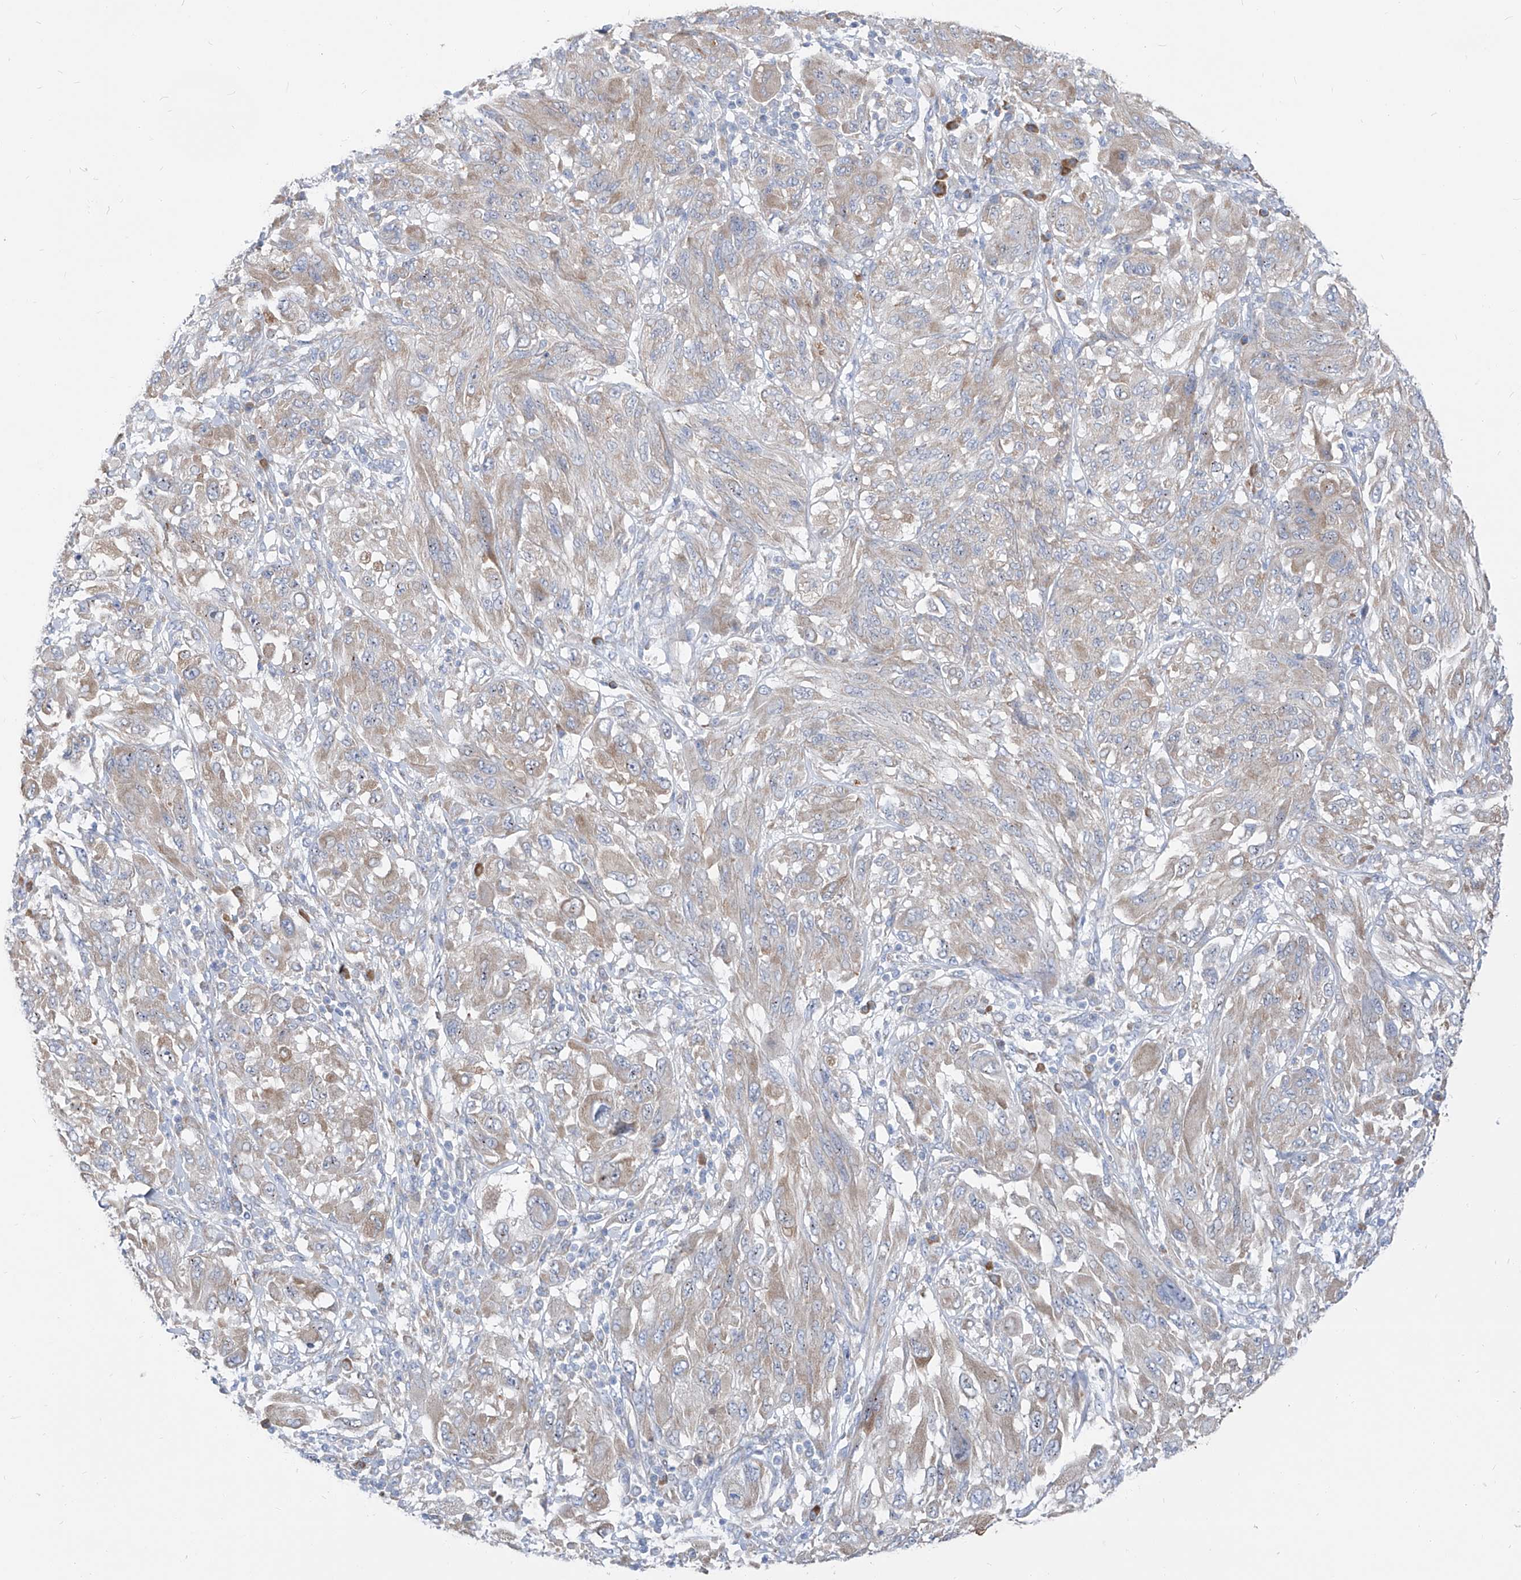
{"staining": {"intensity": "negative", "quantity": "none", "location": "none"}, "tissue": "melanoma", "cell_type": "Tumor cells", "image_type": "cancer", "snomed": [{"axis": "morphology", "description": "Malignant melanoma, NOS"}, {"axis": "topography", "description": "Skin"}], "caption": "IHC micrograph of neoplastic tissue: malignant melanoma stained with DAB (3,3'-diaminobenzidine) shows no significant protein positivity in tumor cells.", "gene": "UFL1", "patient": {"sex": "female", "age": 91}}